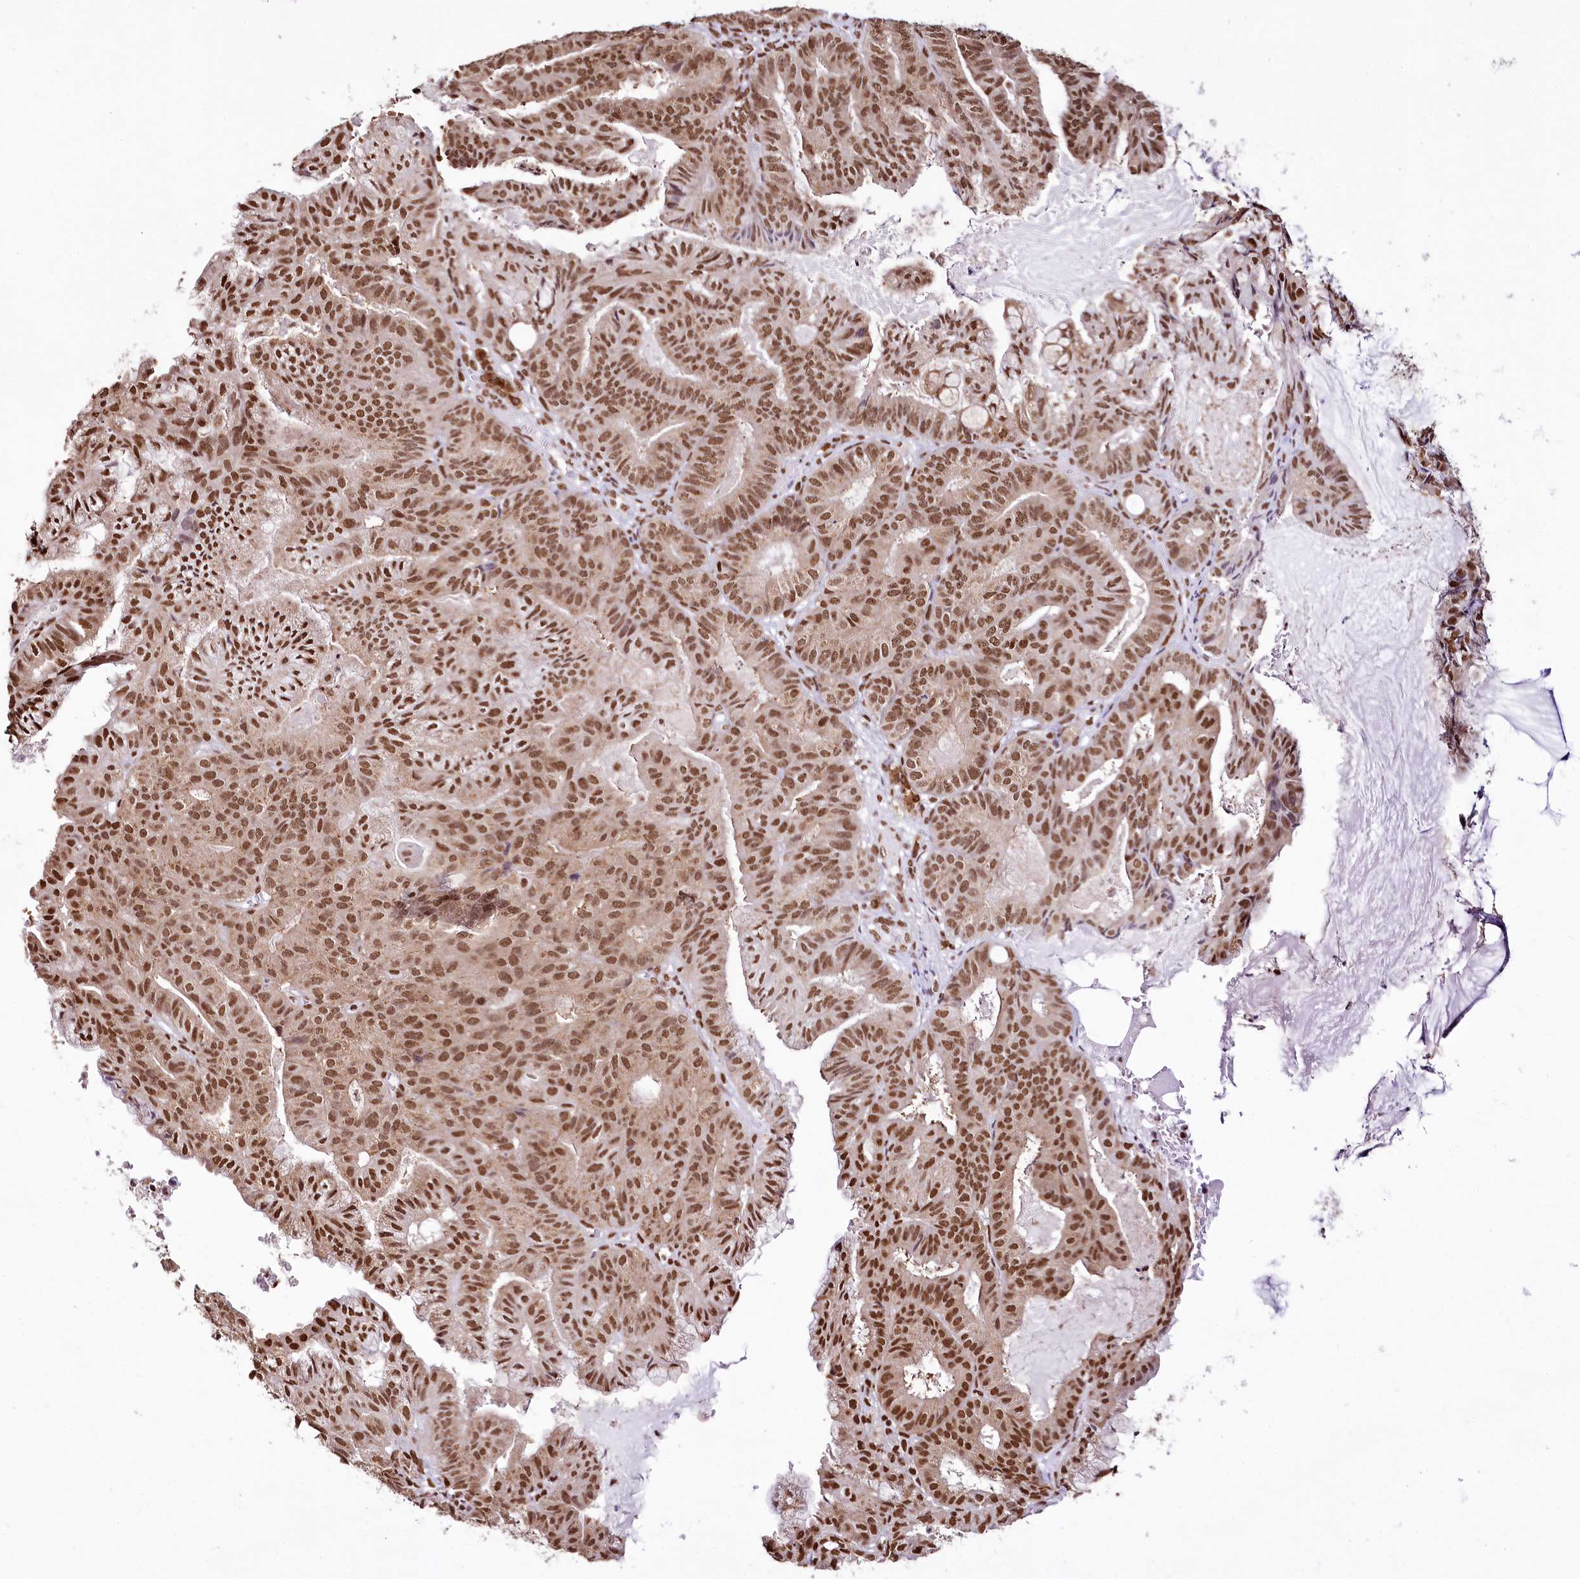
{"staining": {"intensity": "moderate", "quantity": ">75%", "location": "nuclear"}, "tissue": "endometrial cancer", "cell_type": "Tumor cells", "image_type": "cancer", "snomed": [{"axis": "morphology", "description": "Adenocarcinoma, NOS"}, {"axis": "topography", "description": "Endometrium"}], "caption": "Tumor cells reveal moderate nuclear staining in about >75% of cells in endometrial cancer.", "gene": "SMARCE1", "patient": {"sex": "female", "age": 86}}